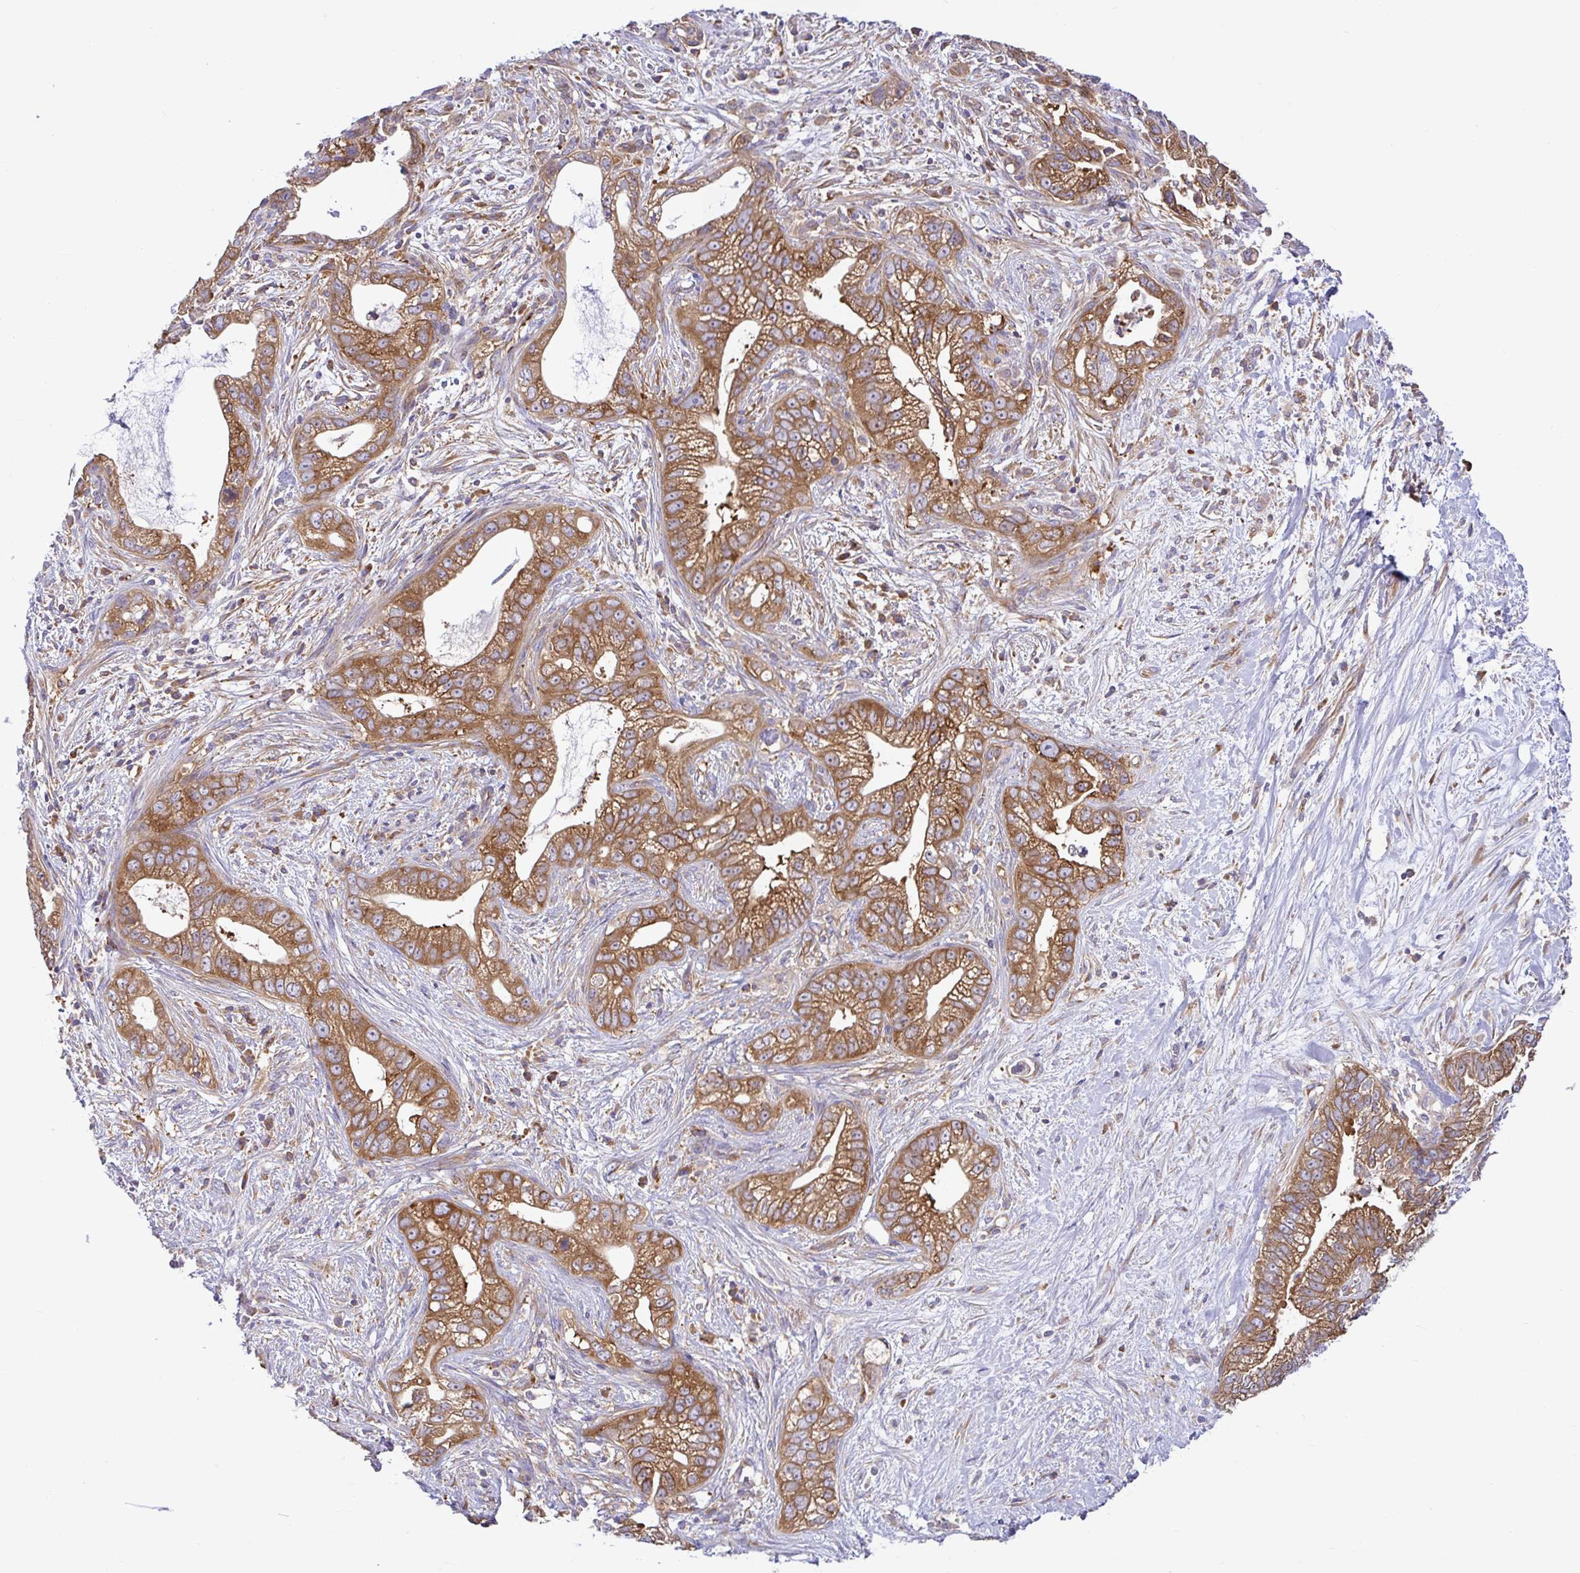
{"staining": {"intensity": "strong", "quantity": ">75%", "location": "cytoplasmic/membranous"}, "tissue": "pancreatic cancer", "cell_type": "Tumor cells", "image_type": "cancer", "snomed": [{"axis": "morphology", "description": "Adenocarcinoma, NOS"}, {"axis": "topography", "description": "Pancreas"}], "caption": "Pancreatic cancer (adenocarcinoma) stained with a protein marker reveals strong staining in tumor cells.", "gene": "LARS1", "patient": {"sex": "male", "age": 70}}